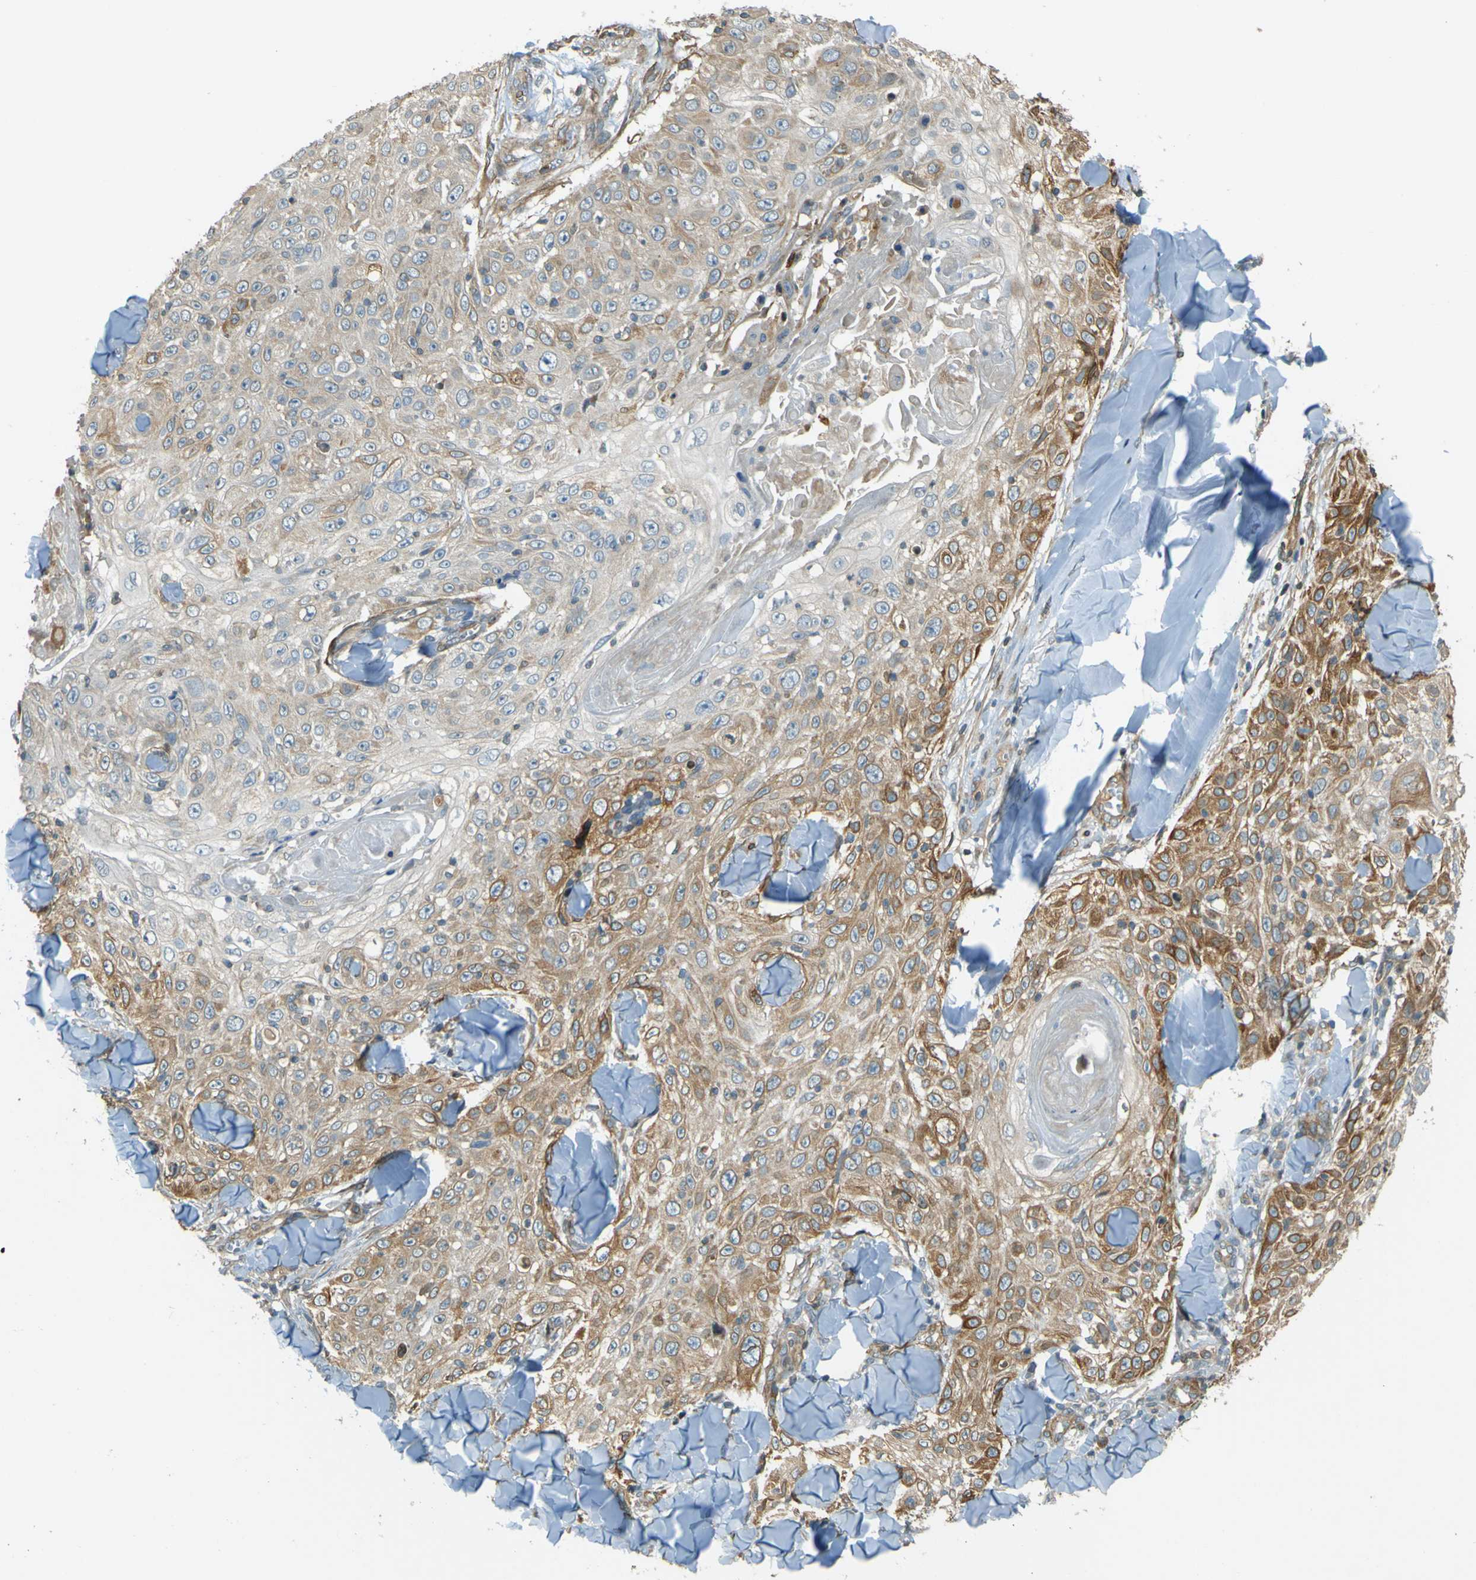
{"staining": {"intensity": "moderate", "quantity": "25%-75%", "location": "cytoplasmic/membranous"}, "tissue": "skin cancer", "cell_type": "Tumor cells", "image_type": "cancer", "snomed": [{"axis": "morphology", "description": "Squamous cell carcinoma, NOS"}, {"axis": "topography", "description": "Skin"}], "caption": "Human skin cancer stained for a protein (brown) shows moderate cytoplasmic/membranous positive positivity in about 25%-75% of tumor cells.", "gene": "LPCAT1", "patient": {"sex": "male", "age": 86}}